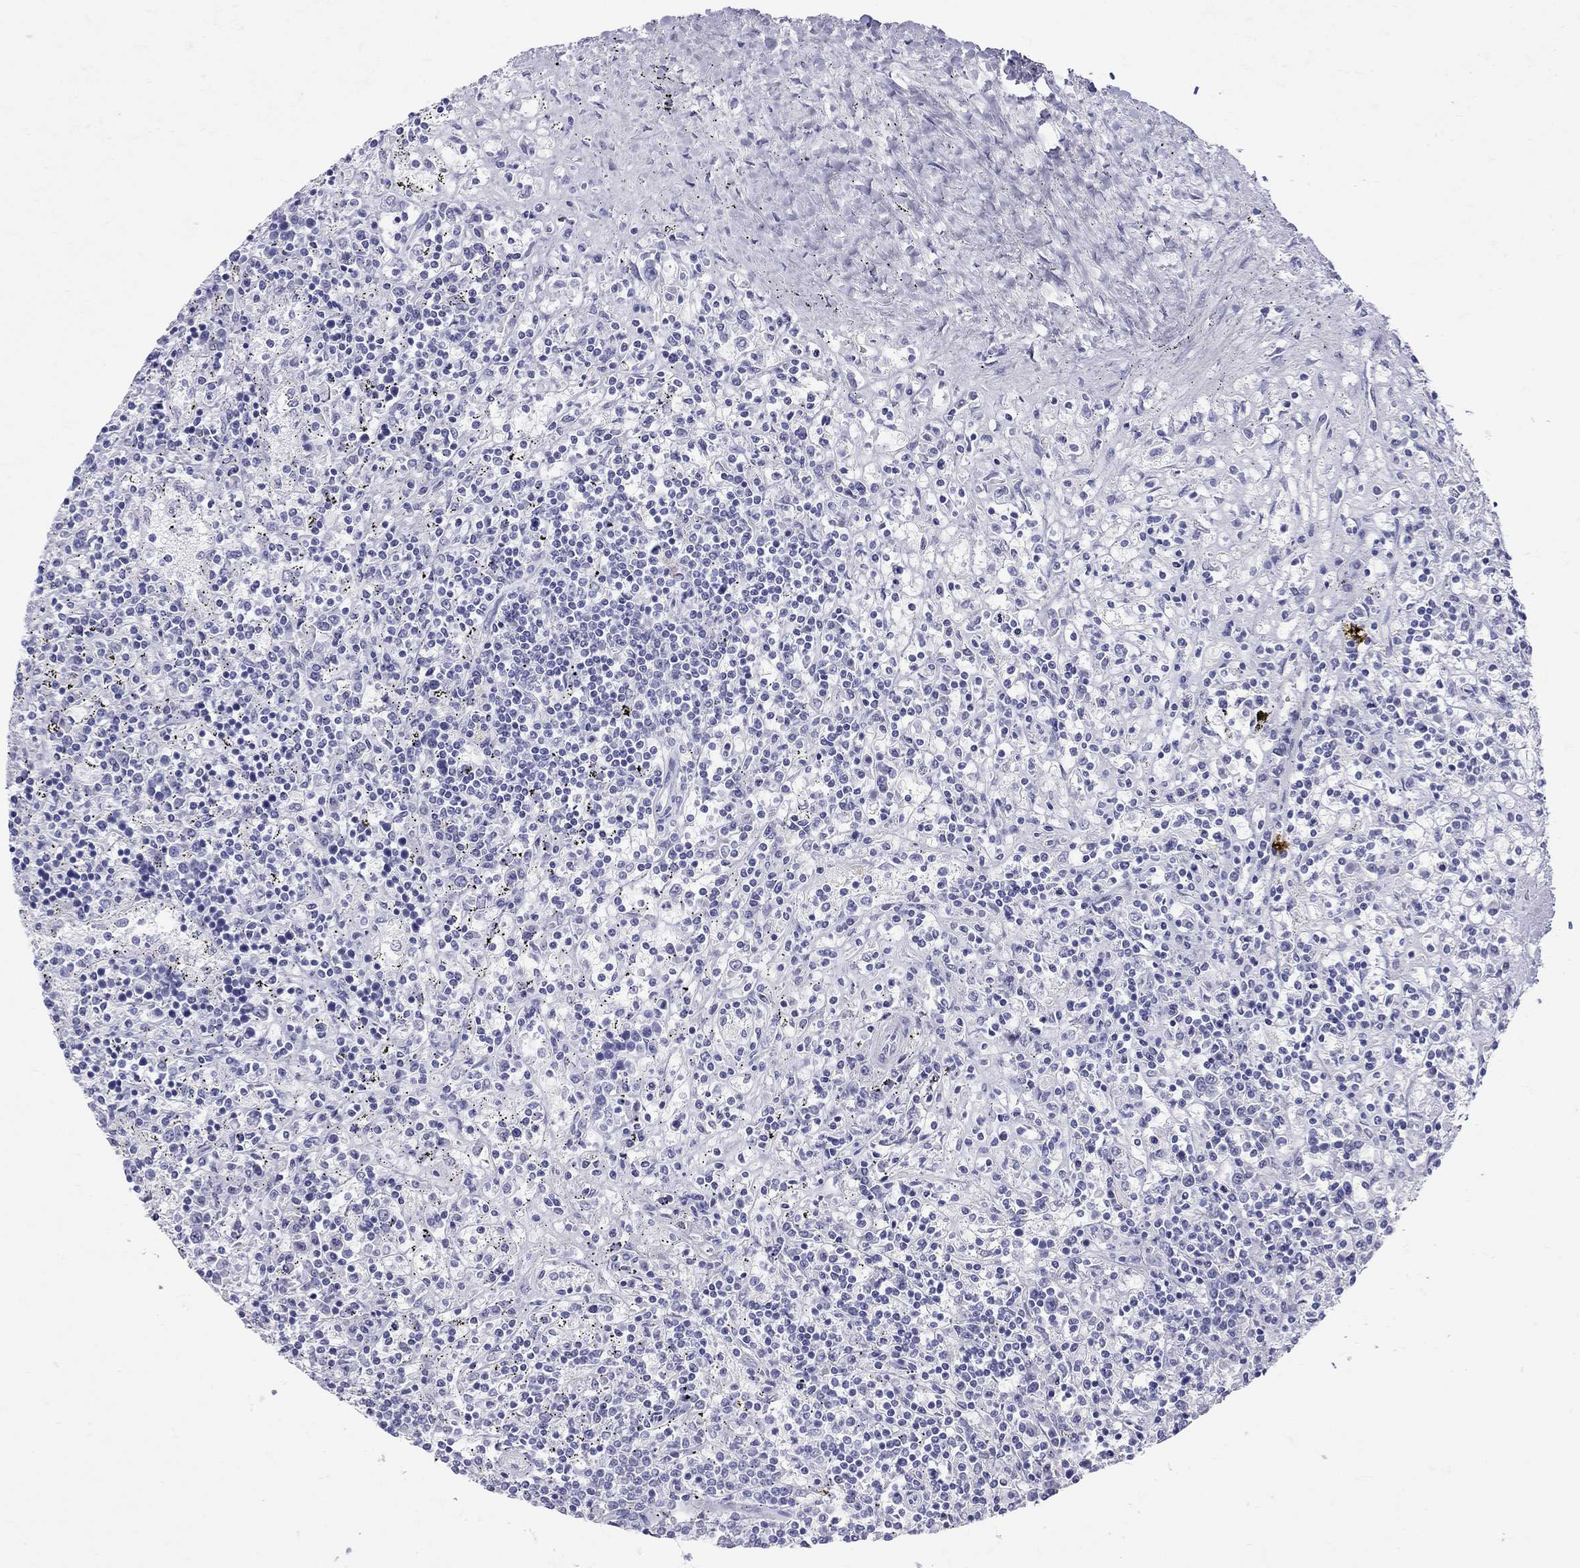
{"staining": {"intensity": "negative", "quantity": "none", "location": "none"}, "tissue": "lymphoma", "cell_type": "Tumor cells", "image_type": "cancer", "snomed": [{"axis": "morphology", "description": "Malignant lymphoma, non-Hodgkin's type, Low grade"}, {"axis": "topography", "description": "Spleen"}], "caption": "An IHC photomicrograph of malignant lymphoma, non-Hodgkin's type (low-grade) is shown. There is no staining in tumor cells of malignant lymphoma, non-Hodgkin's type (low-grade).", "gene": "HLA-DQB2", "patient": {"sex": "male", "age": 62}}